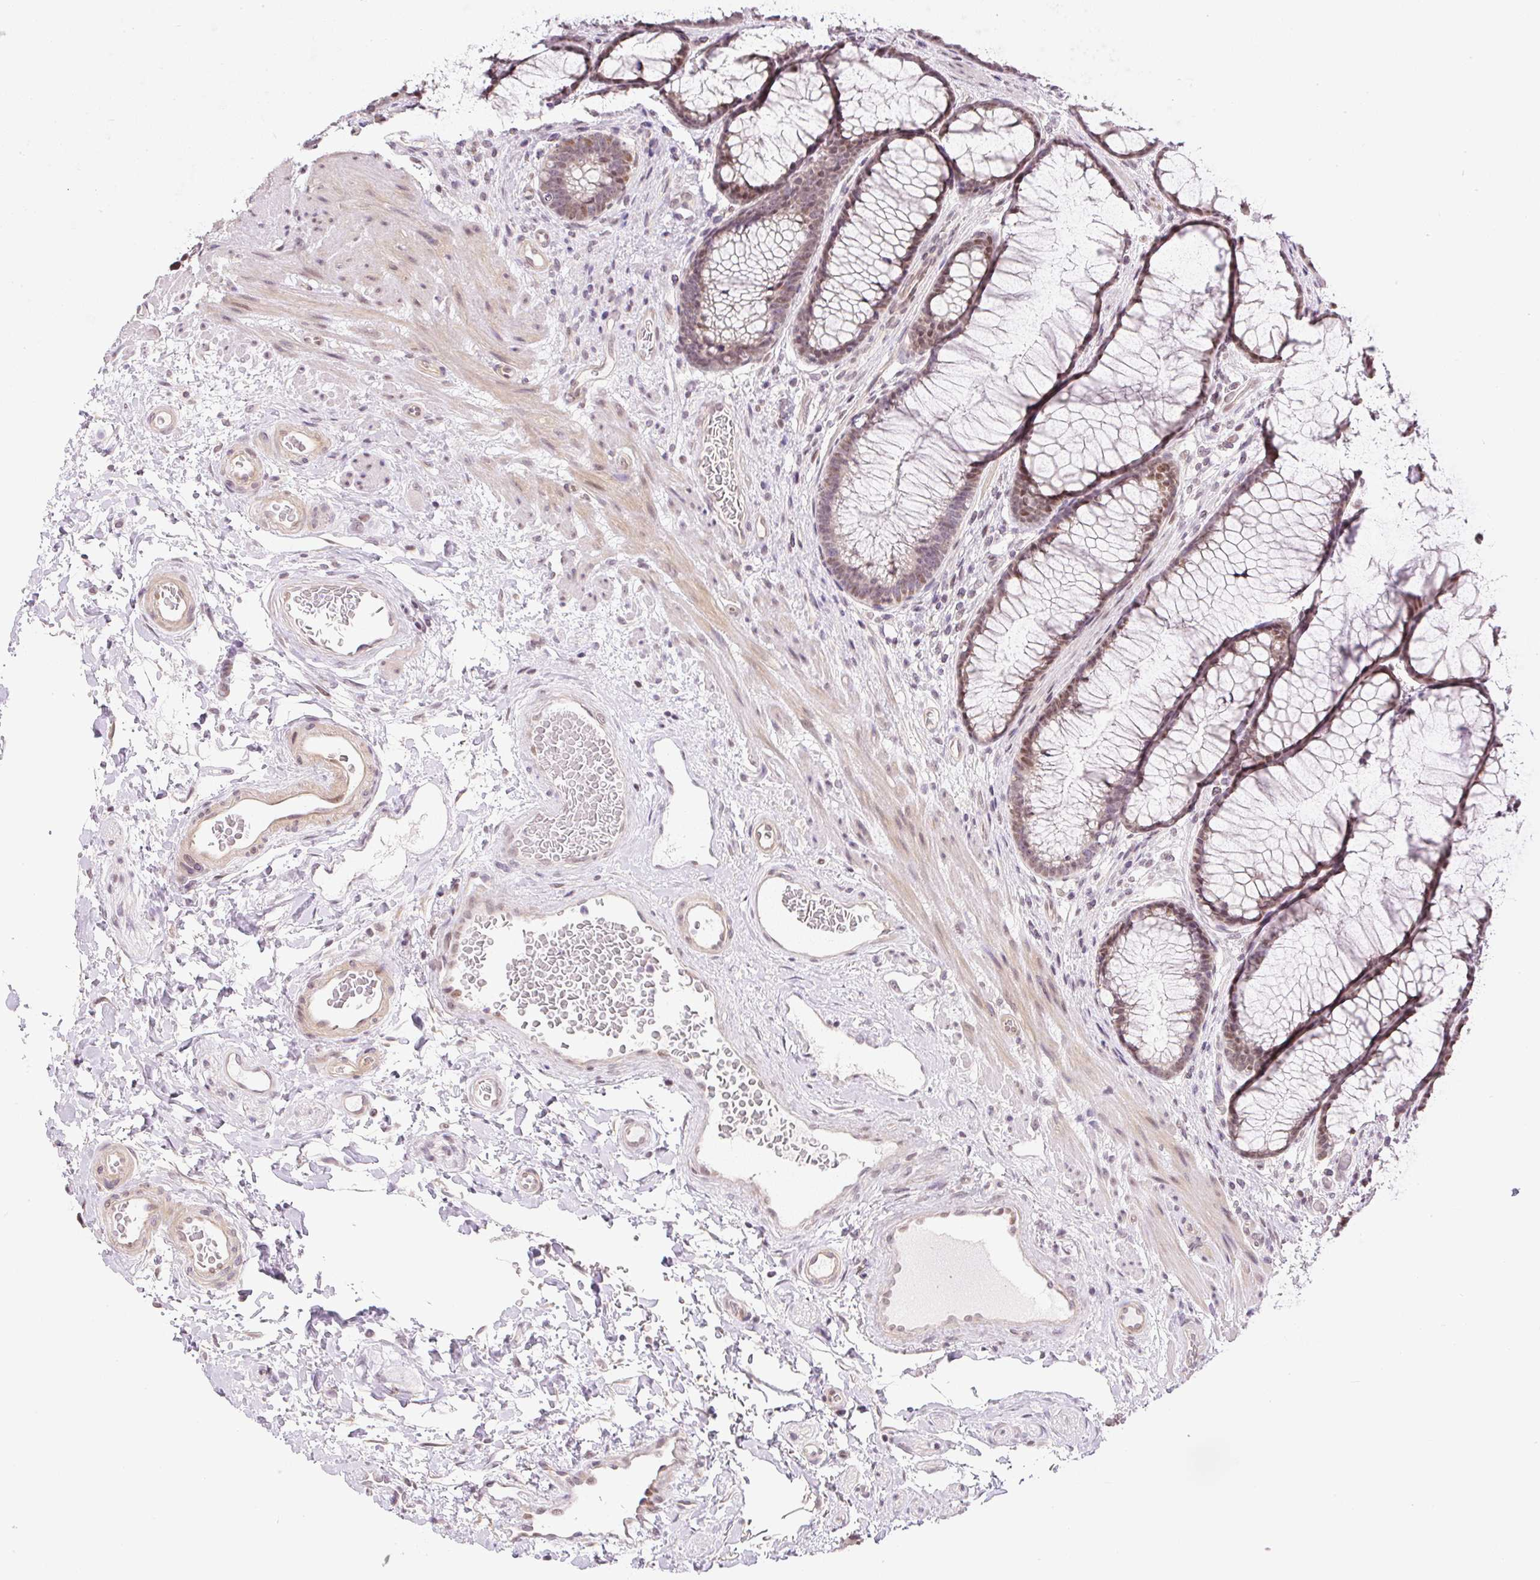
{"staining": {"intensity": "weak", "quantity": ">75%", "location": "cytoplasmic/membranous,nuclear"}, "tissue": "colon", "cell_type": "Endothelial cells", "image_type": "normal", "snomed": [{"axis": "morphology", "description": "Normal tissue, NOS"}, {"axis": "topography", "description": "Colon"}], "caption": "An image of human colon stained for a protein shows weak cytoplasmic/membranous,nuclear brown staining in endothelial cells. (DAB (3,3'-diaminobenzidine) IHC with brightfield microscopy, high magnification).", "gene": "DPPA4", "patient": {"sex": "female", "age": 82}}